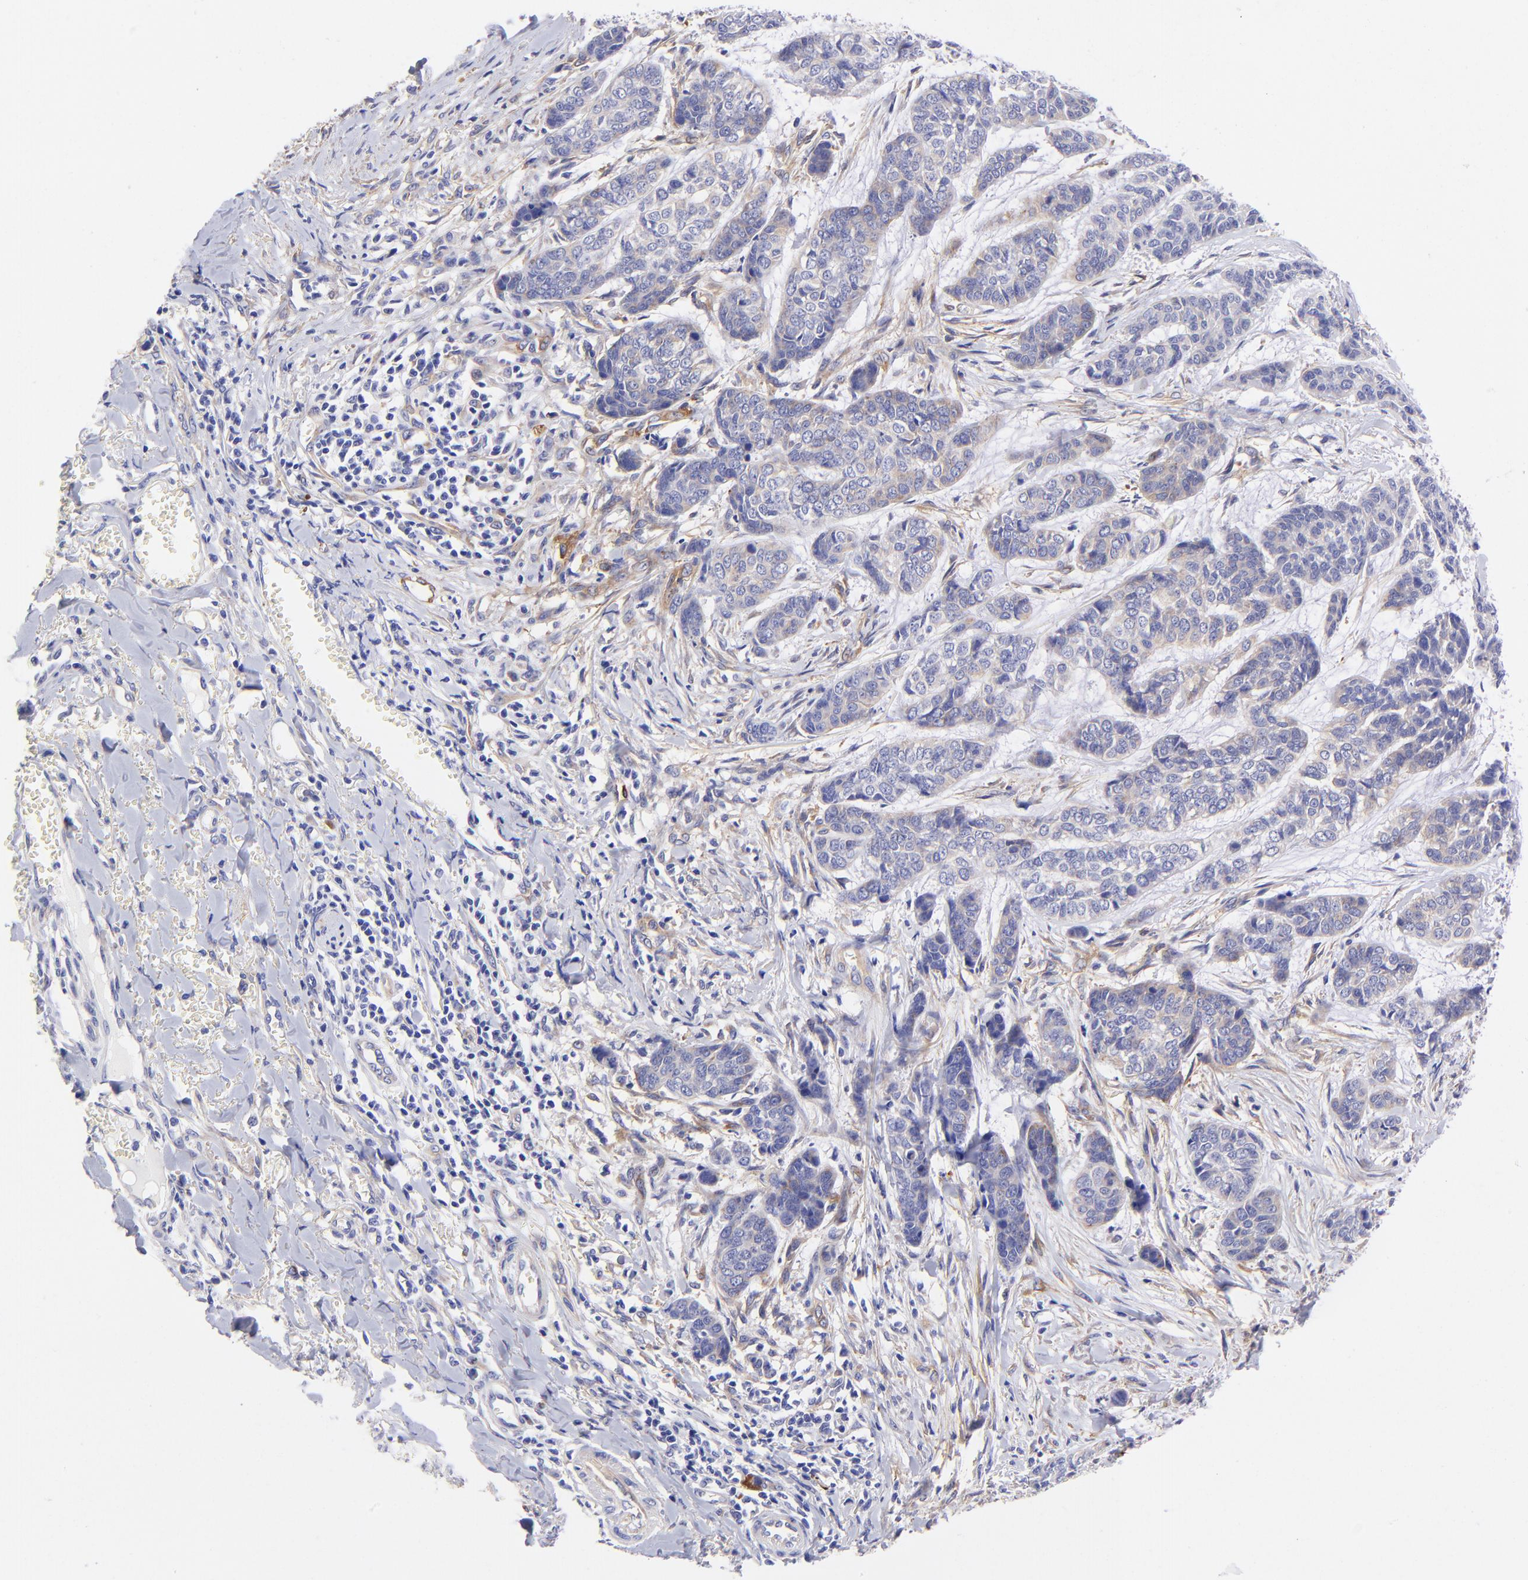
{"staining": {"intensity": "weak", "quantity": "25%-75%", "location": "cytoplasmic/membranous"}, "tissue": "skin cancer", "cell_type": "Tumor cells", "image_type": "cancer", "snomed": [{"axis": "morphology", "description": "Basal cell carcinoma"}, {"axis": "topography", "description": "Skin"}], "caption": "Immunohistochemistry (IHC) image of human skin cancer stained for a protein (brown), which exhibits low levels of weak cytoplasmic/membranous staining in approximately 25%-75% of tumor cells.", "gene": "PPFIBP1", "patient": {"sex": "female", "age": 64}}